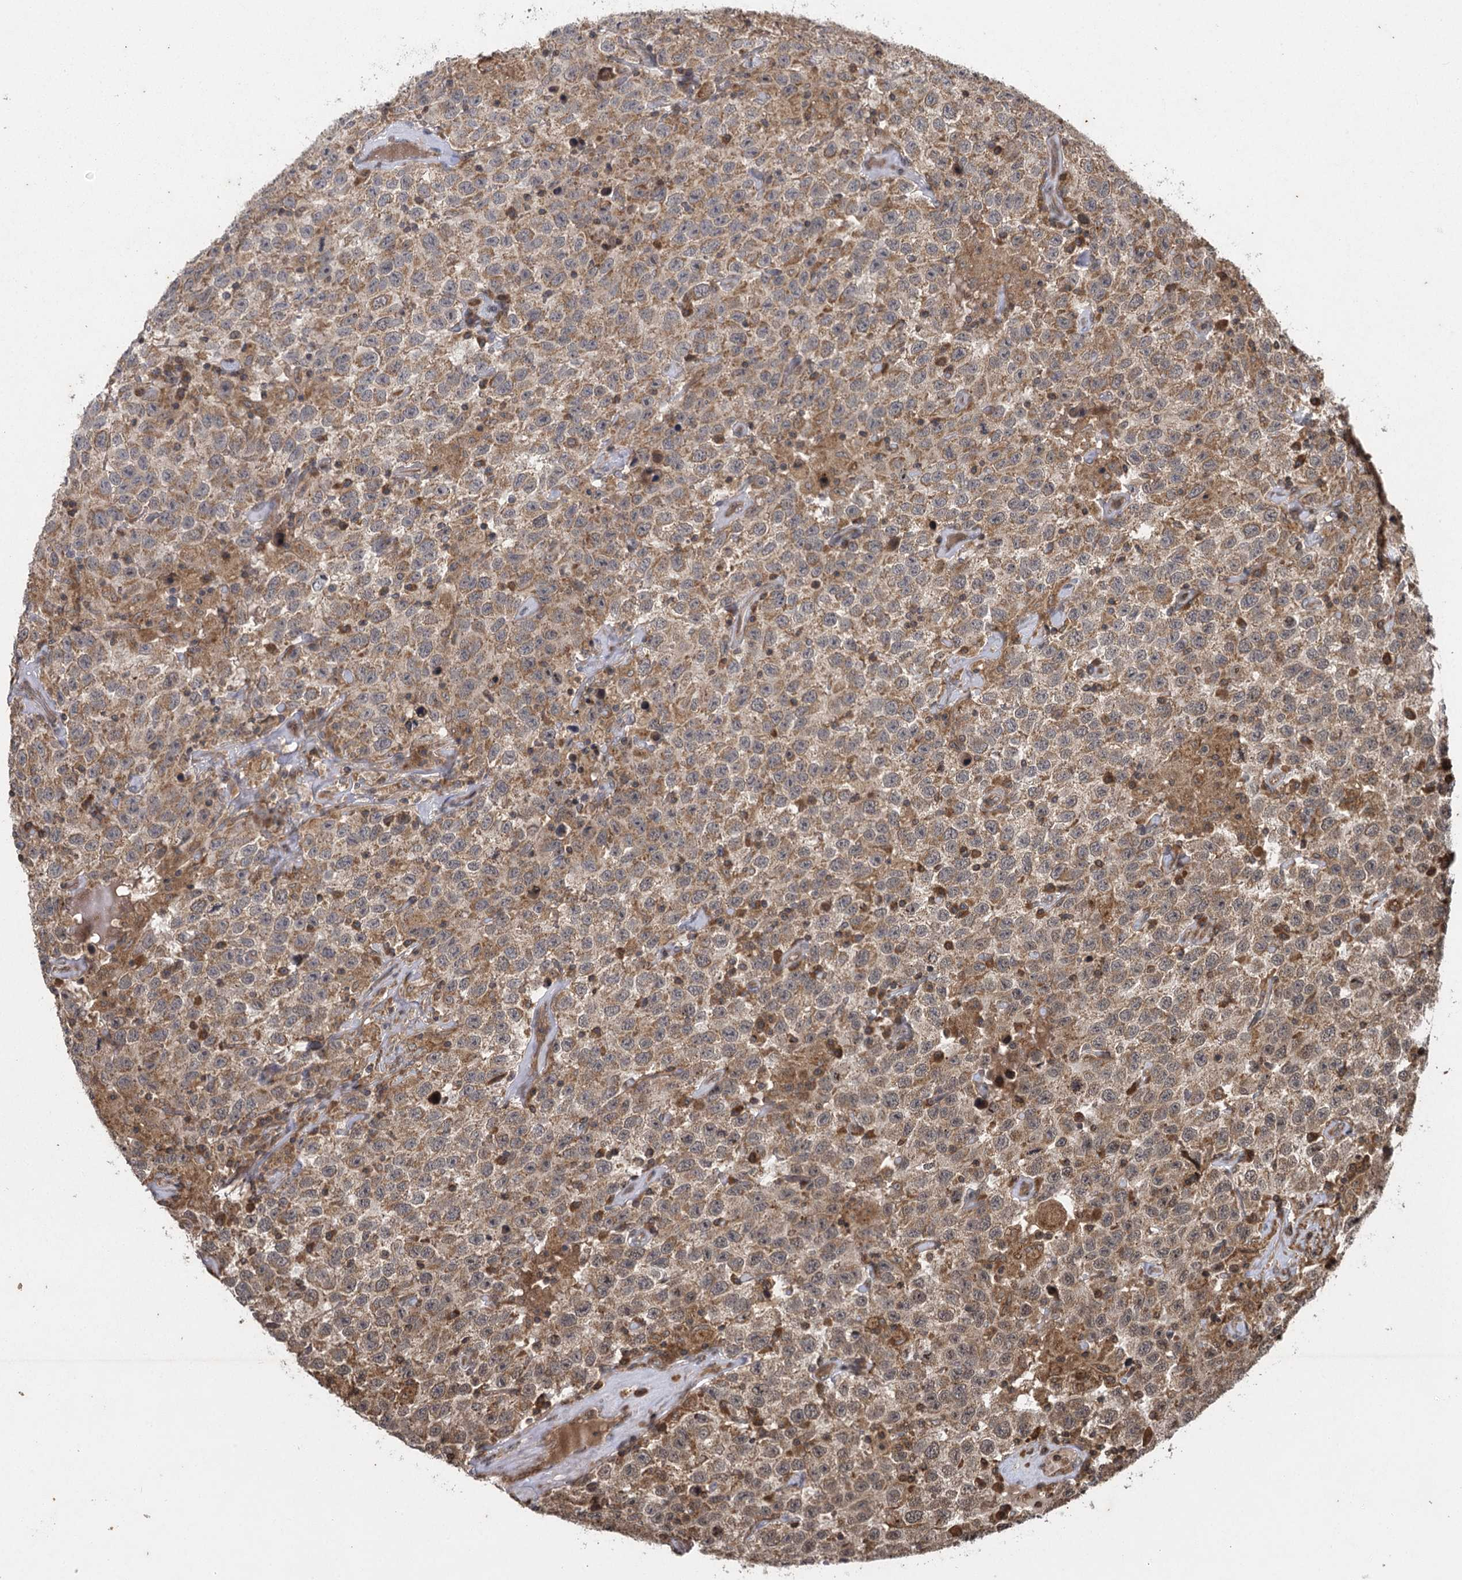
{"staining": {"intensity": "weak", "quantity": ">75%", "location": "cytoplasmic/membranous,nuclear"}, "tissue": "testis cancer", "cell_type": "Tumor cells", "image_type": "cancer", "snomed": [{"axis": "morphology", "description": "Seminoma, NOS"}, {"axis": "topography", "description": "Testis"}], "caption": "Immunohistochemistry micrograph of neoplastic tissue: testis seminoma stained using immunohistochemistry demonstrates low levels of weak protein expression localized specifically in the cytoplasmic/membranous and nuclear of tumor cells, appearing as a cytoplasmic/membranous and nuclear brown color.", "gene": "IL11RA", "patient": {"sex": "male", "age": 41}}